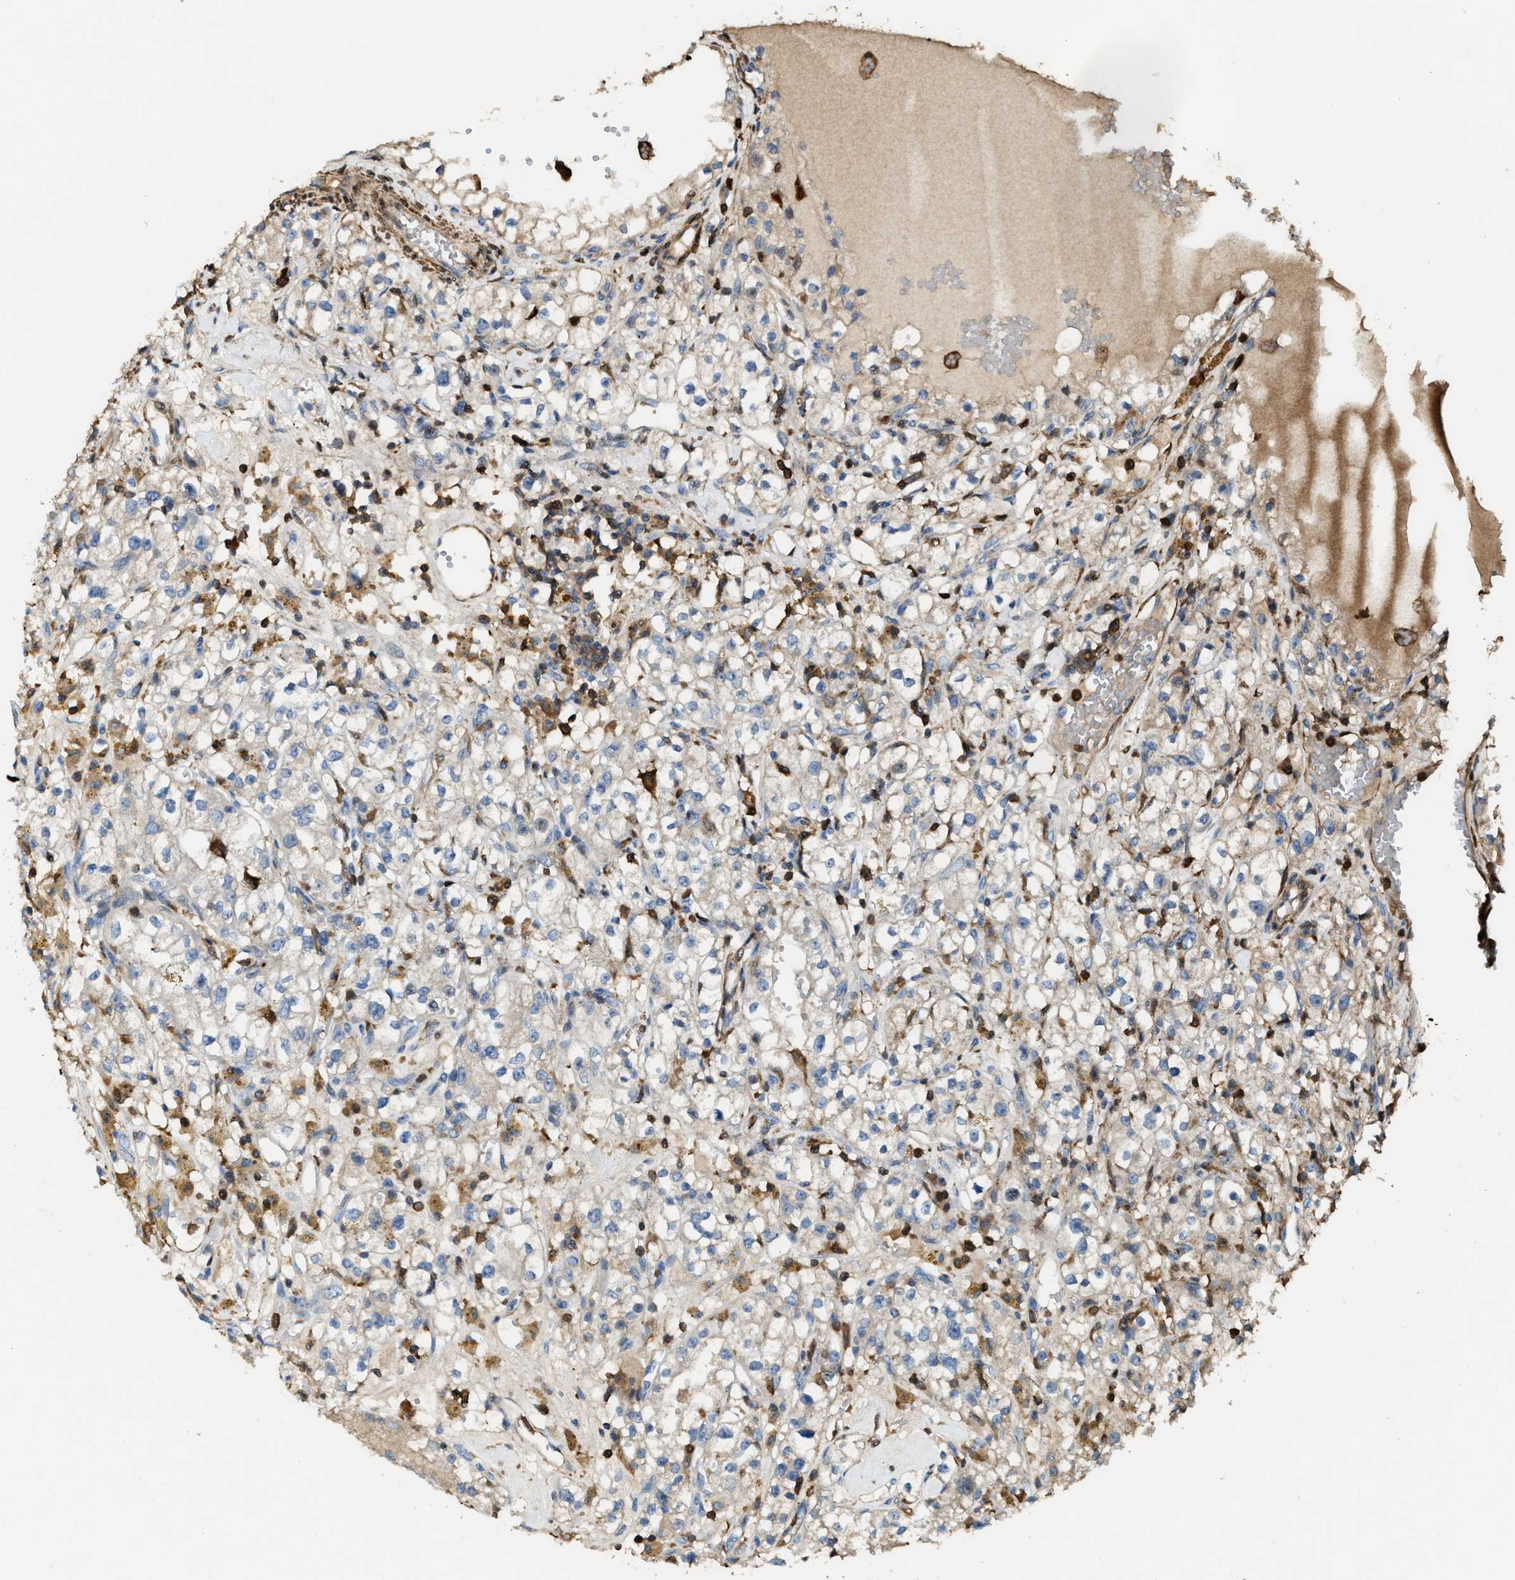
{"staining": {"intensity": "weak", "quantity": "<25%", "location": "cytoplasmic/membranous"}, "tissue": "renal cancer", "cell_type": "Tumor cells", "image_type": "cancer", "snomed": [{"axis": "morphology", "description": "Adenocarcinoma, NOS"}, {"axis": "topography", "description": "Kidney"}], "caption": "Photomicrograph shows no significant protein staining in tumor cells of renal cancer (adenocarcinoma).", "gene": "SERPINB5", "patient": {"sex": "male", "age": 56}}